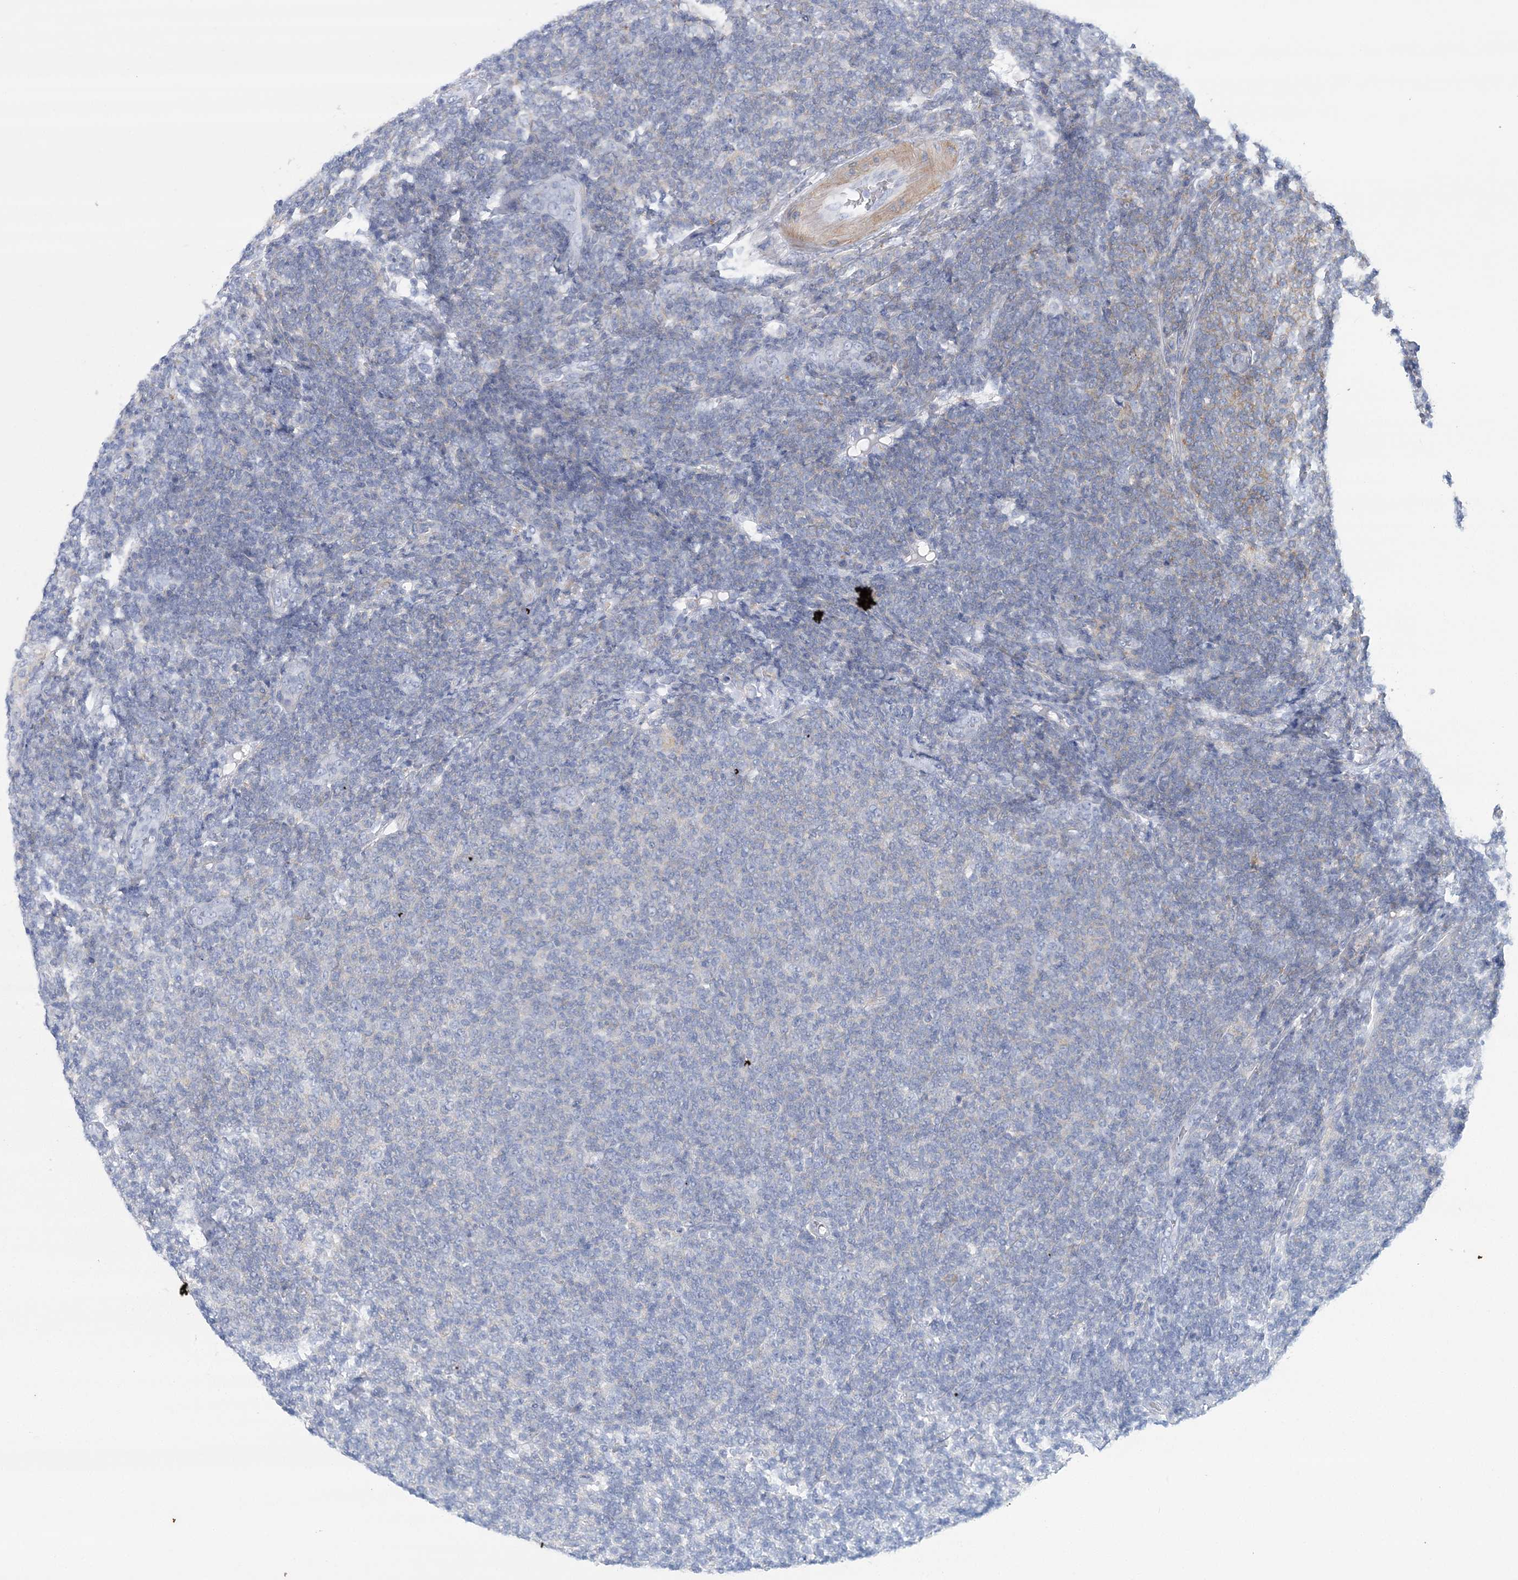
{"staining": {"intensity": "negative", "quantity": "none", "location": "none"}, "tissue": "lymphoma", "cell_type": "Tumor cells", "image_type": "cancer", "snomed": [{"axis": "morphology", "description": "Malignant lymphoma, non-Hodgkin's type, Low grade"}, {"axis": "topography", "description": "Lymph node"}], "caption": "Lymphoma was stained to show a protein in brown. There is no significant staining in tumor cells. (IHC, brightfield microscopy, high magnification).", "gene": "C11orf21", "patient": {"sex": "male", "age": 66}}